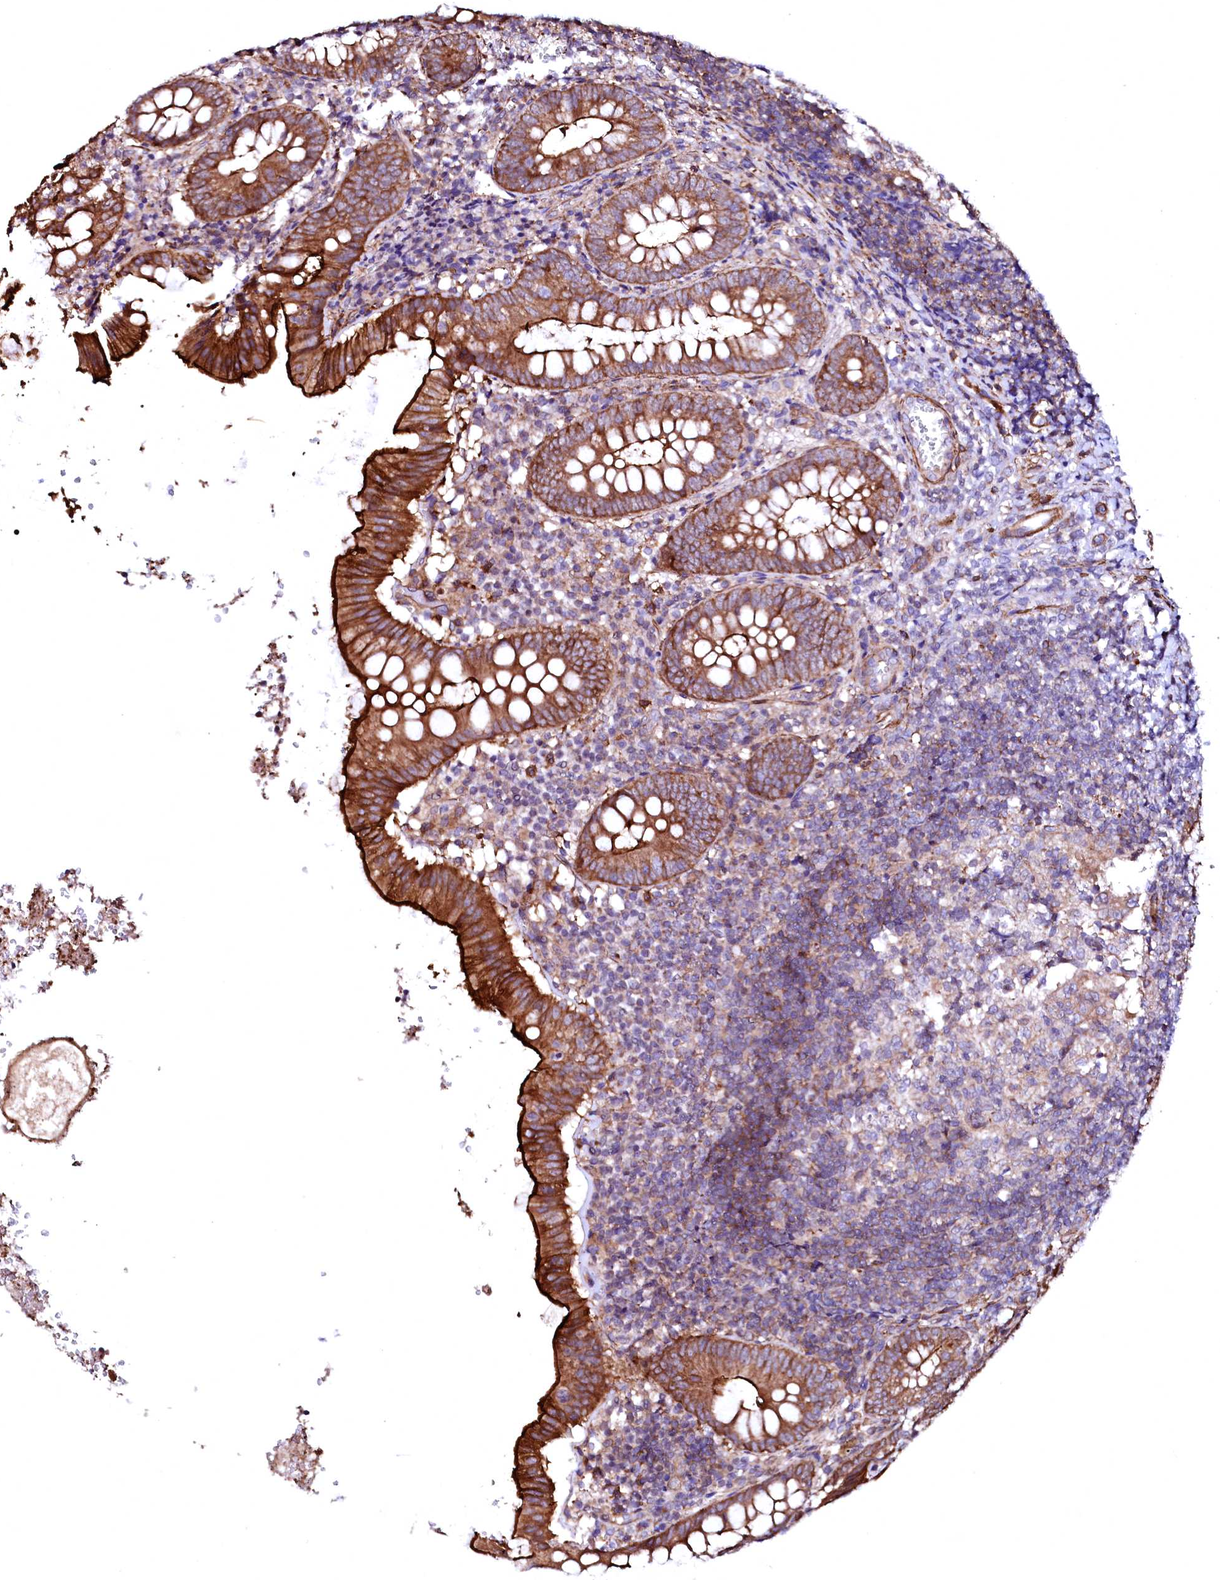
{"staining": {"intensity": "strong", "quantity": ">75%", "location": "cytoplasmic/membranous"}, "tissue": "appendix", "cell_type": "Glandular cells", "image_type": "normal", "snomed": [{"axis": "morphology", "description": "Normal tissue, NOS"}, {"axis": "topography", "description": "Appendix"}], "caption": "This is a micrograph of IHC staining of normal appendix, which shows strong positivity in the cytoplasmic/membranous of glandular cells.", "gene": "GPR176", "patient": {"sex": "male", "age": 8}}